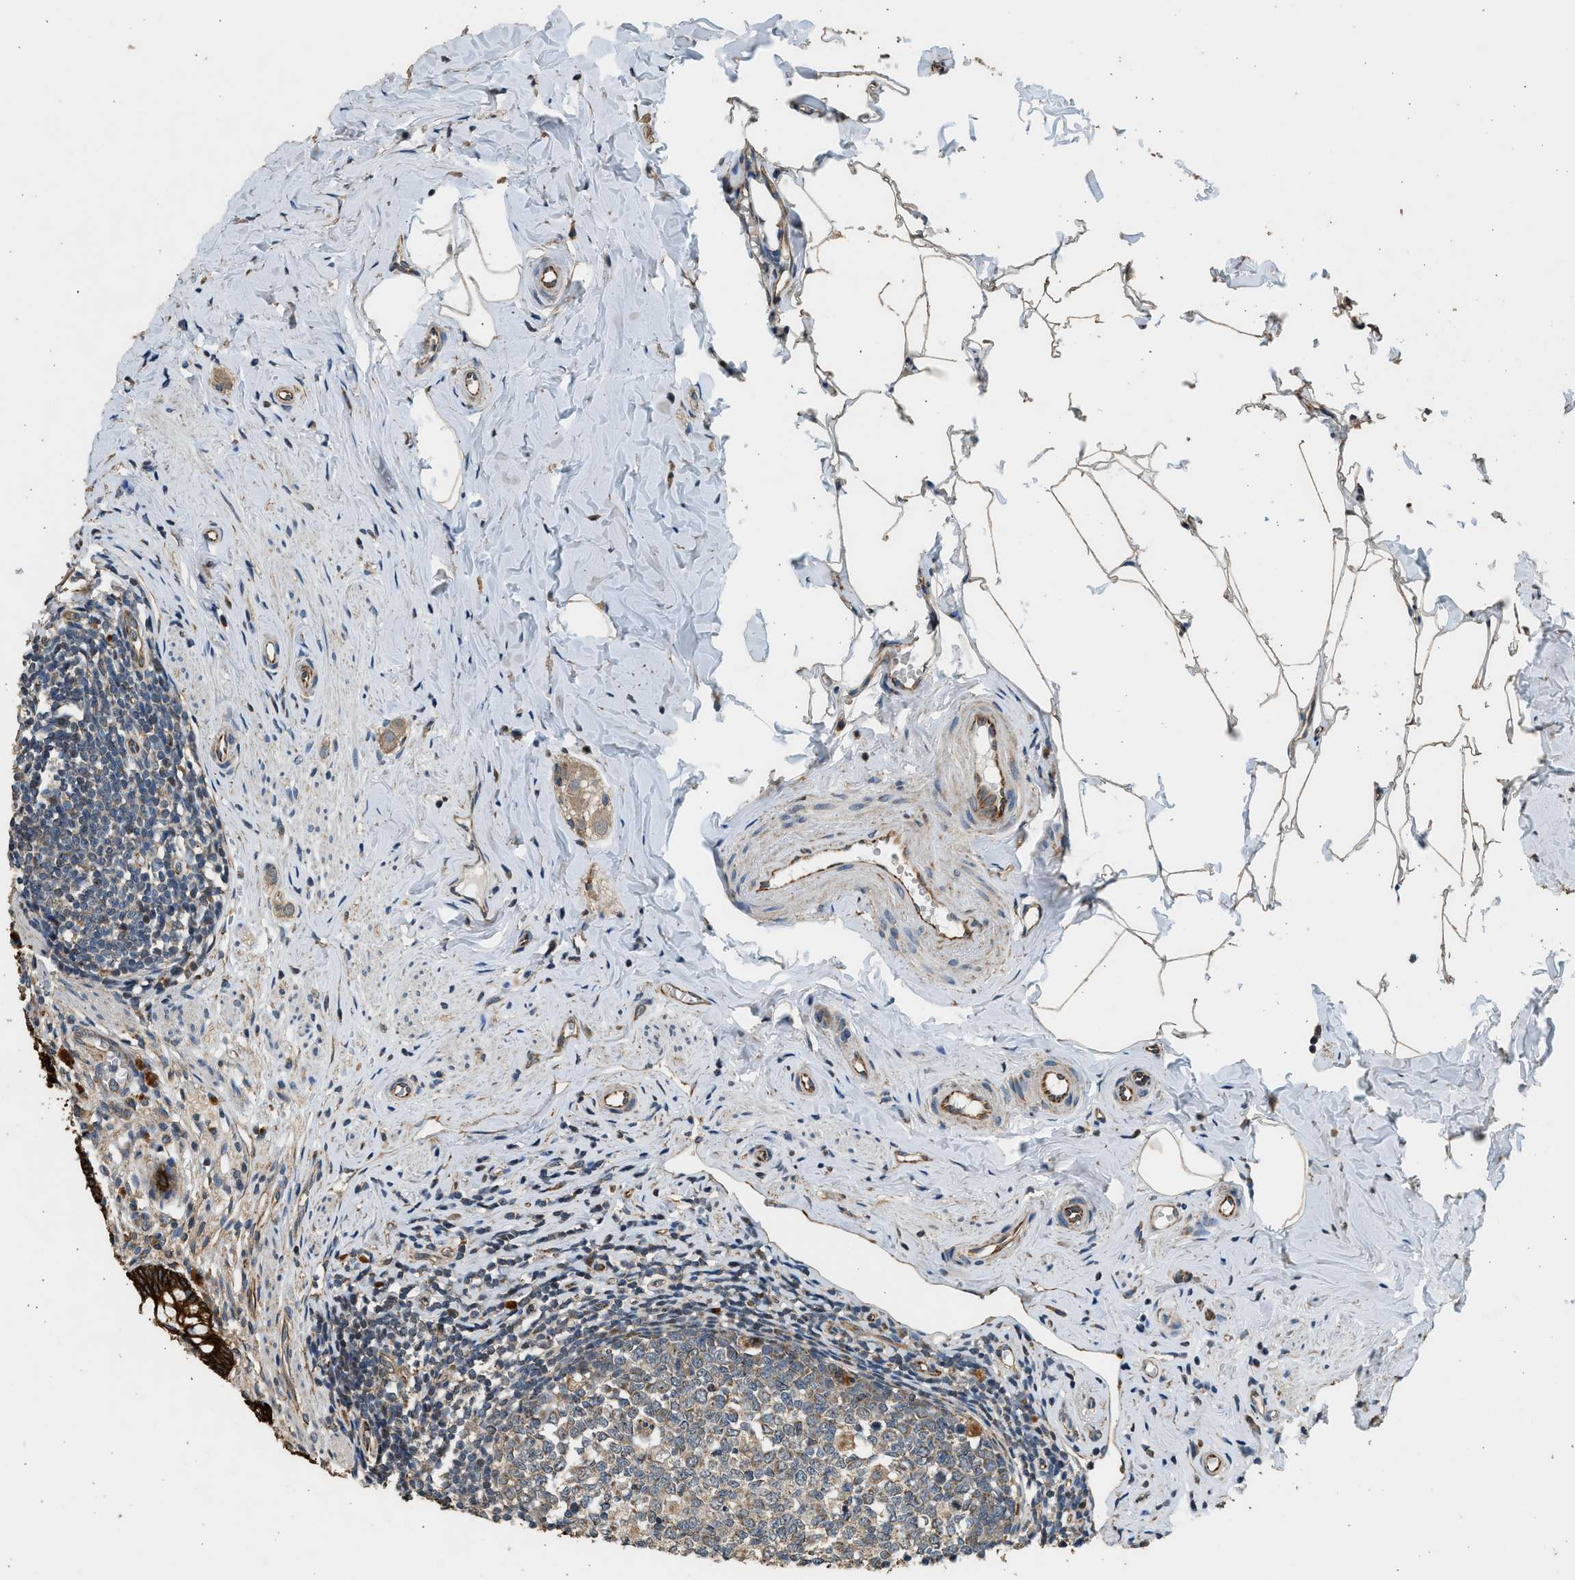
{"staining": {"intensity": "strong", "quantity": ">75%", "location": "cytoplasmic/membranous"}, "tissue": "appendix", "cell_type": "Glandular cells", "image_type": "normal", "snomed": [{"axis": "morphology", "description": "Normal tissue, NOS"}, {"axis": "topography", "description": "Appendix"}], "caption": "Human appendix stained with a brown dye reveals strong cytoplasmic/membranous positive expression in approximately >75% of glandular cells.", "gene": "PCLO", "patient": {"sex": "male", "age": 56}}